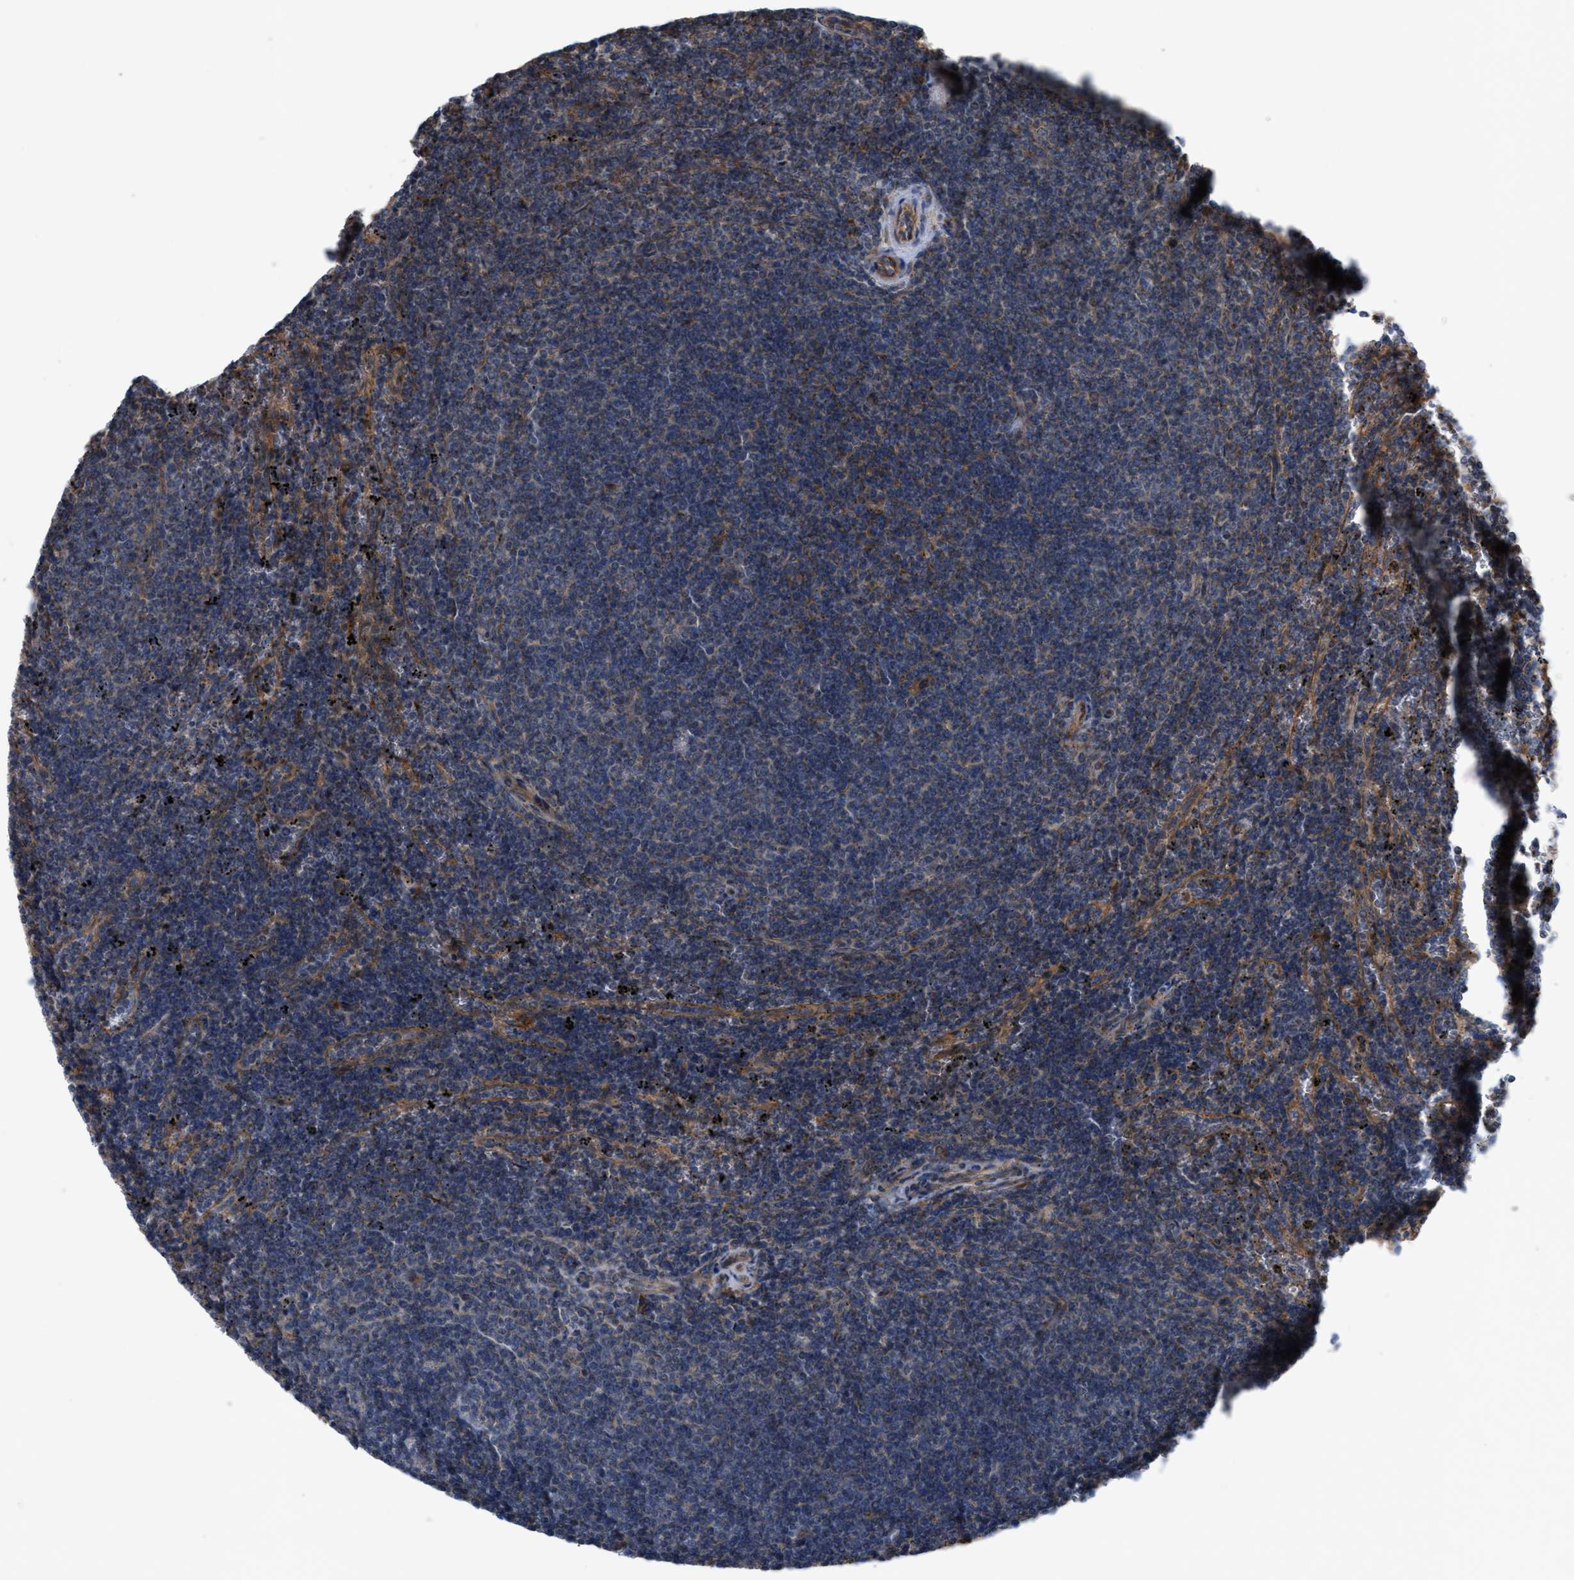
{"staining": {"intensity": "negative", "quantity": "none", "location": "none"}, "tissue": "lymphoma", "cell_type": "Tumor cells", "image_type": "cancer", "snomed": [{"axis": "morphology", "description": "Malignant lymphoma, non-Hodgkin's type, Low grade"}, {"axis": "topography", "description": "Spleen"}], "caption": "Immunohistochemistry image of neoplastic tissue: lymphoma stained with DAB demonstrates no significant protein expression in tumor cells.", "gene": "OXSM", "patient": {"sex": "female", "age": 50}}